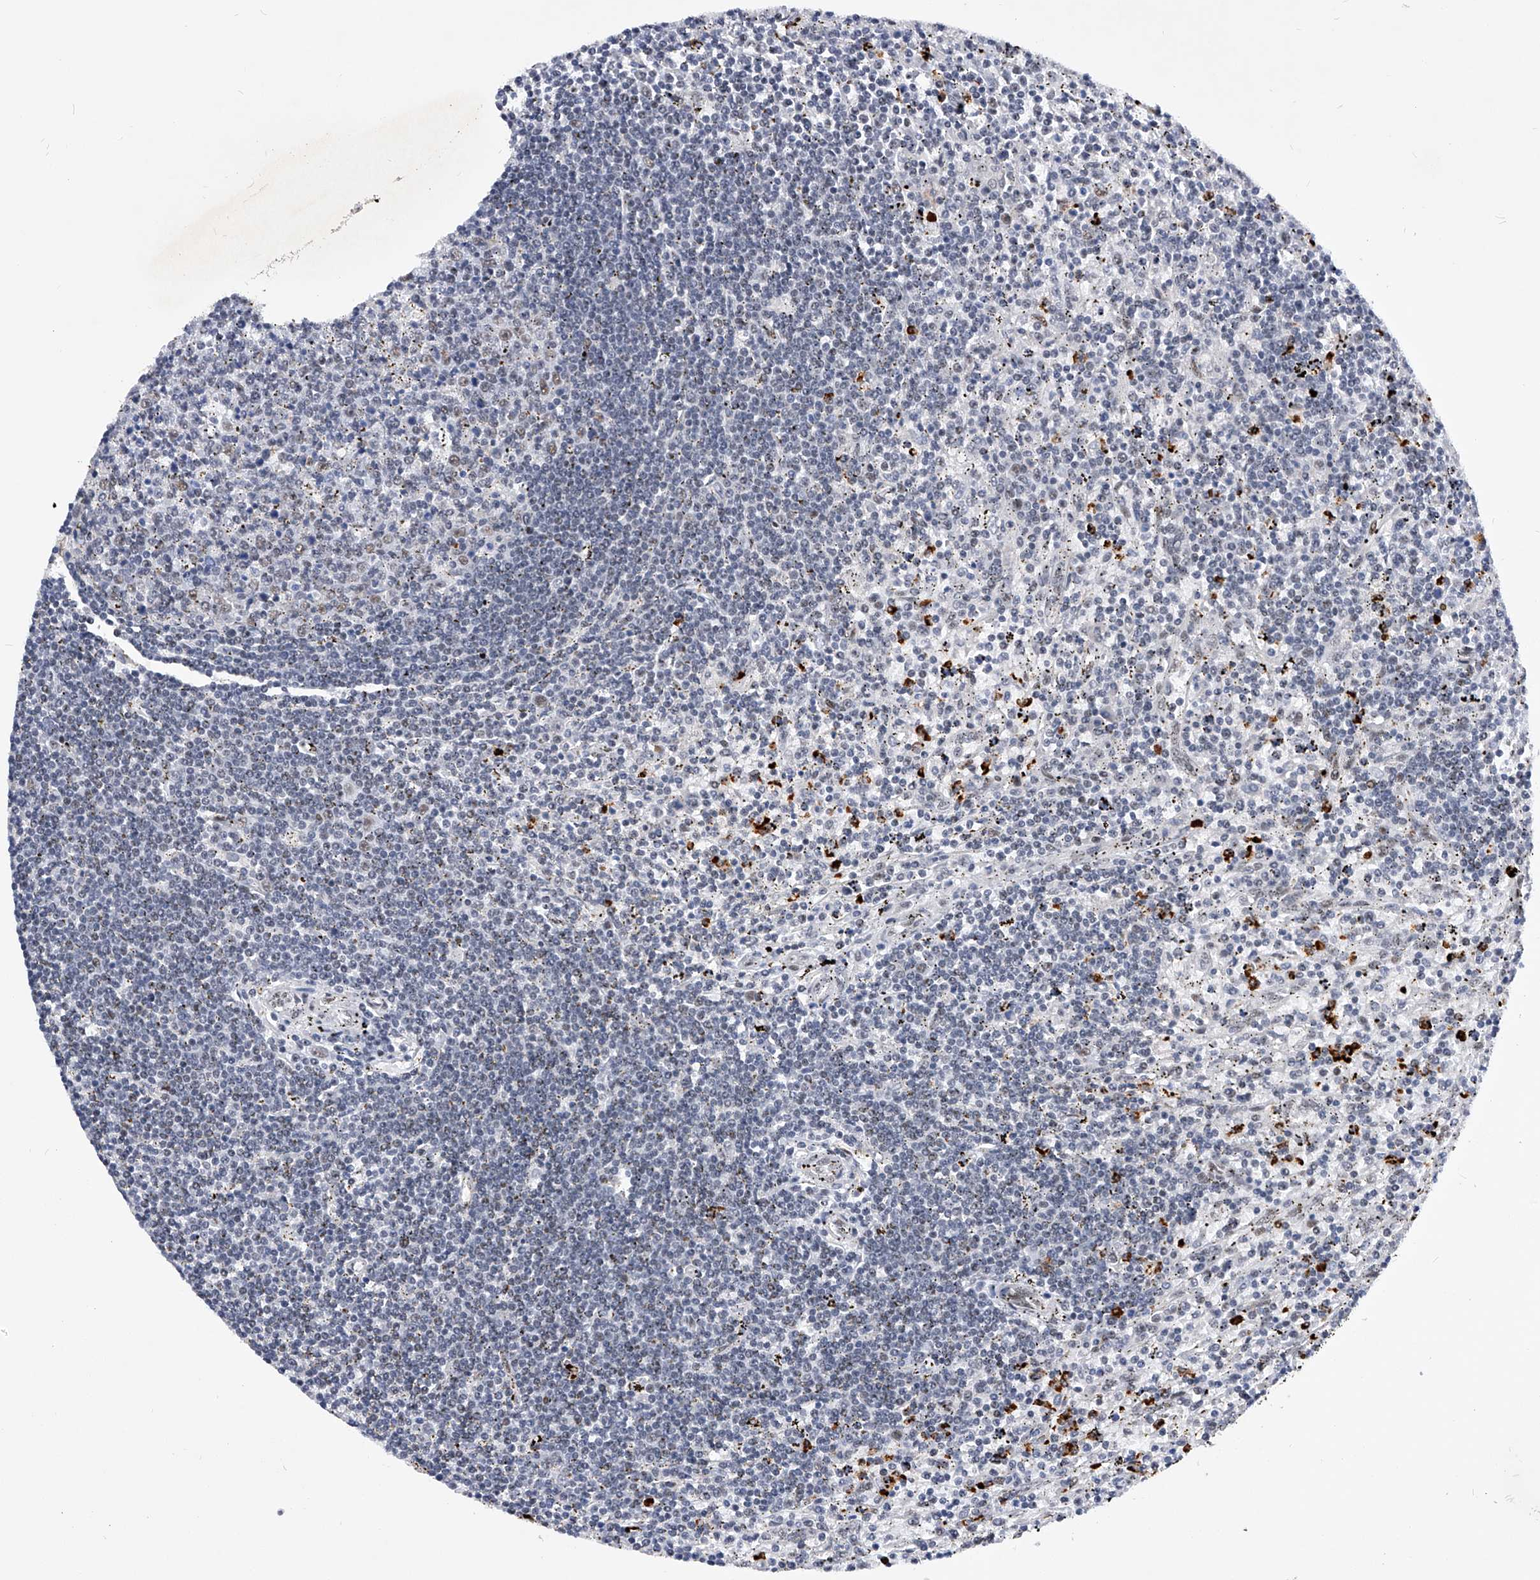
{"staining": {"intensity": "weak", "quantity": "<25%", "location": "nuclear"}, "tissue": "lymphoma", "cell_type": "Tumor cells", "image_type": "cancer", "snomed": [{"axis": "morphology", "description": "Malignant lymphoma, non-Hodgkin's type, Low grade"}, {"axis": "topography", "description": "Spleen"}], "caption": "Micrograph shows no significant protein positivity in tumor cells of malignant lymphoma, non-Hodgkin's type (low-grade). Nuclei are stained in blue.", "gene": "TESK2", "patient": {"sex": "male", "age": 76}}